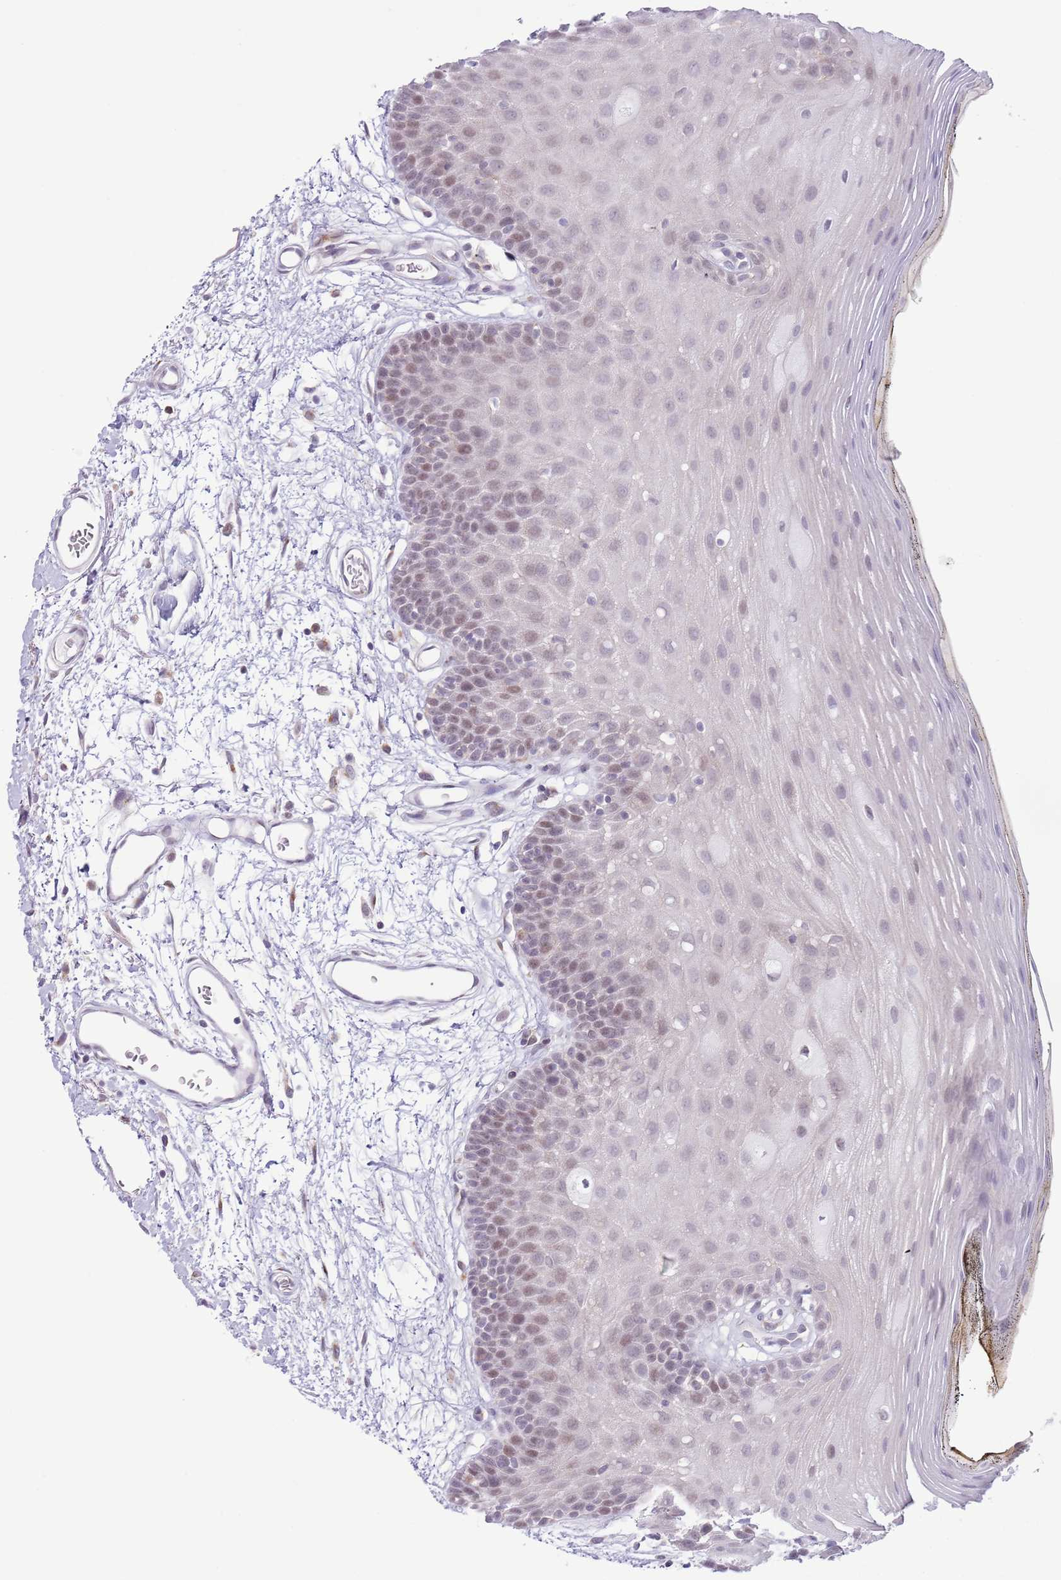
{"staining": {"intensity": "weak", "quantity": "25%-75%", "location": "nuclear"}, "tissue": "oral mucosa", "cell_type": "Squamous epithelial cells", "image_type": "normal", "snomed": [{"axis": "morphology", "description": "Normal tissue, NOS"}, {"axis": "topography", "description": "Oral tissue"}, {"axis": "topography", "description": "Tounge, NOS"}], "caption": "DAB immunohistochemical staining of unremarkable human oral mucosa demonstrates weak nuclear protein staining in about 25%-75% of squamous epithelial cells.", "gene": "ZNF576", "patient": {"sex": "female", "age": 81}}